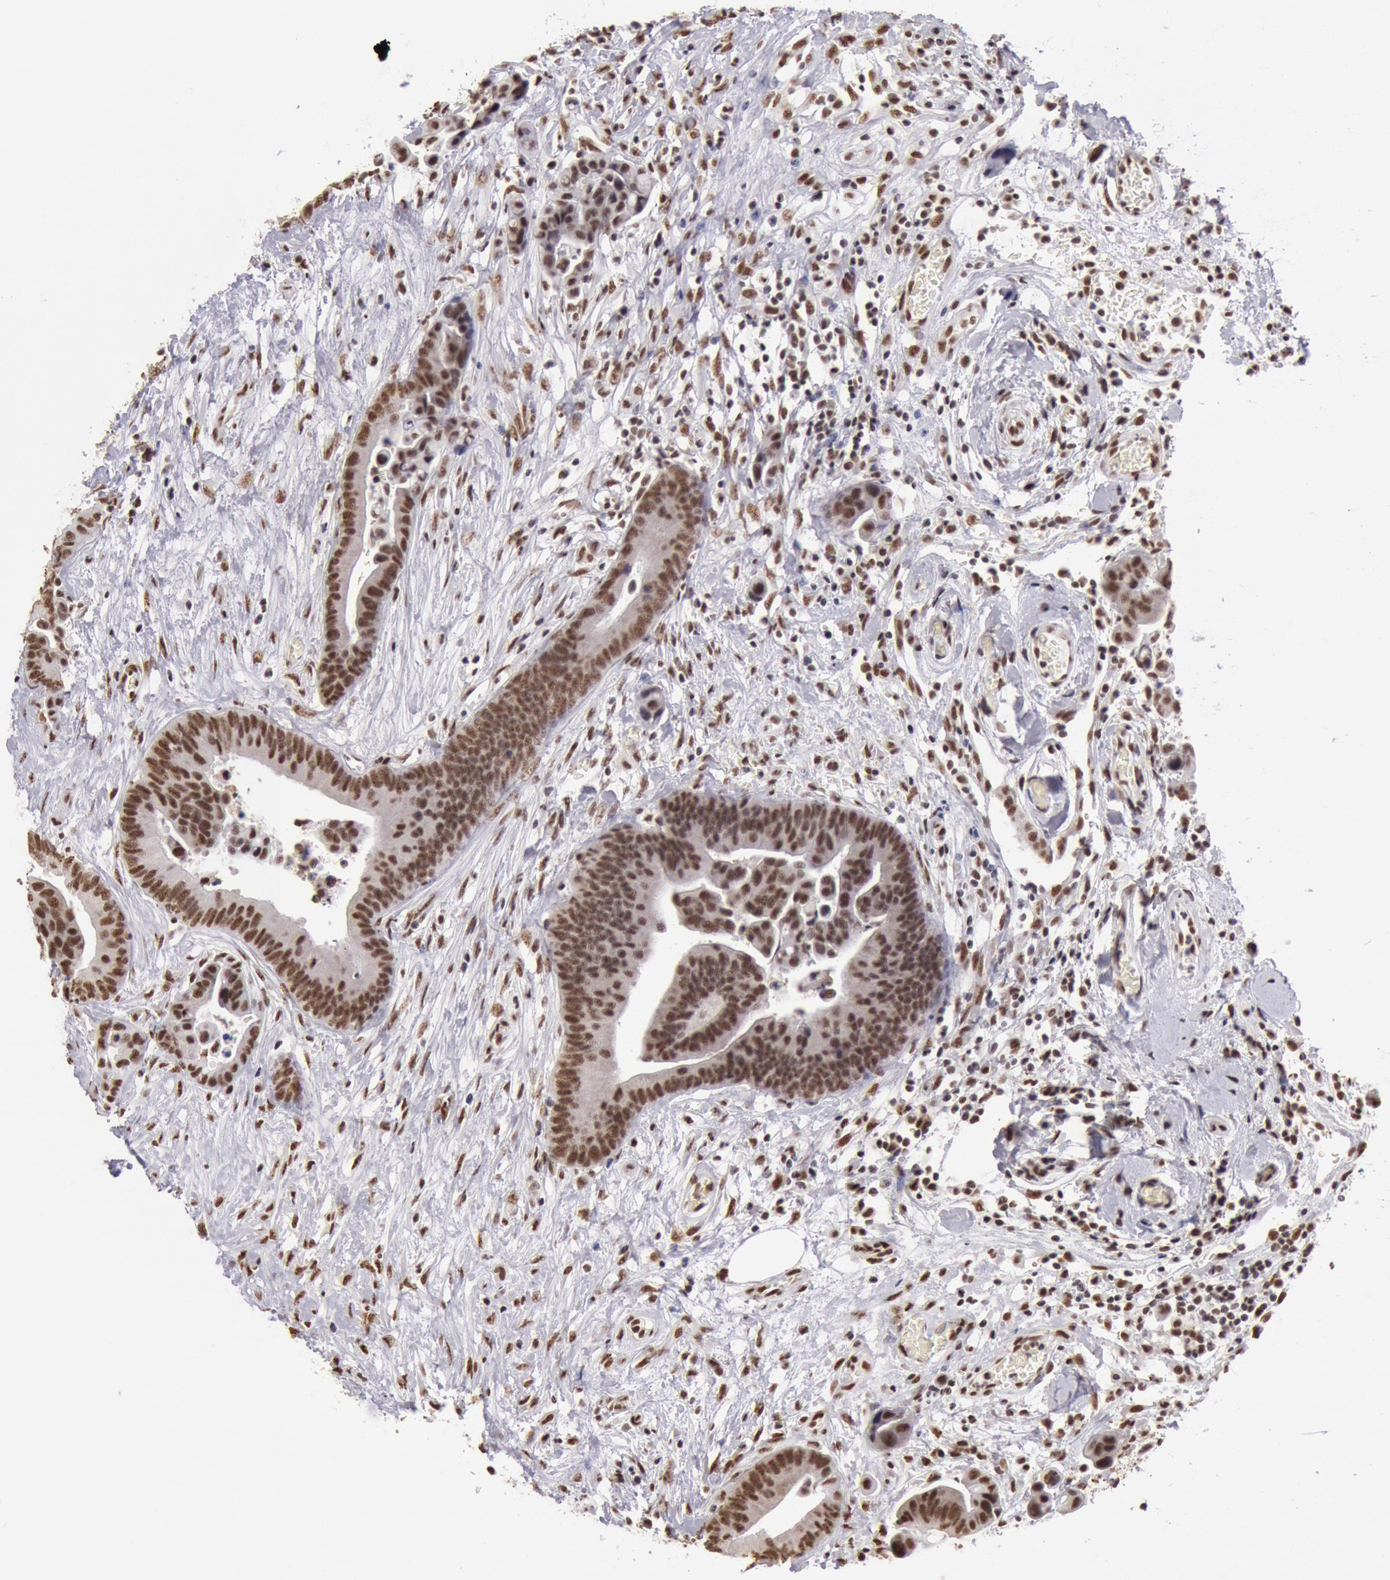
{"staining": {"intensity": "strong", "quantity": ">75%", "location": "nuclear"}, "tissue": "colorectal cancer", "cell_type": "Tumor cells", "image_type": "cancer", "snomed": [{"axis": "morphology", "description": "Adenocarcinoma, NOS"}, {"axis": "topography", "description": "Colon"}], "caption": "An image of colorectal cancer stained for a protein shows strong nuclear brown staining in tumor cells.", "gene": "SNRPD3", "patient": {"sex": "male", "age": 82}}